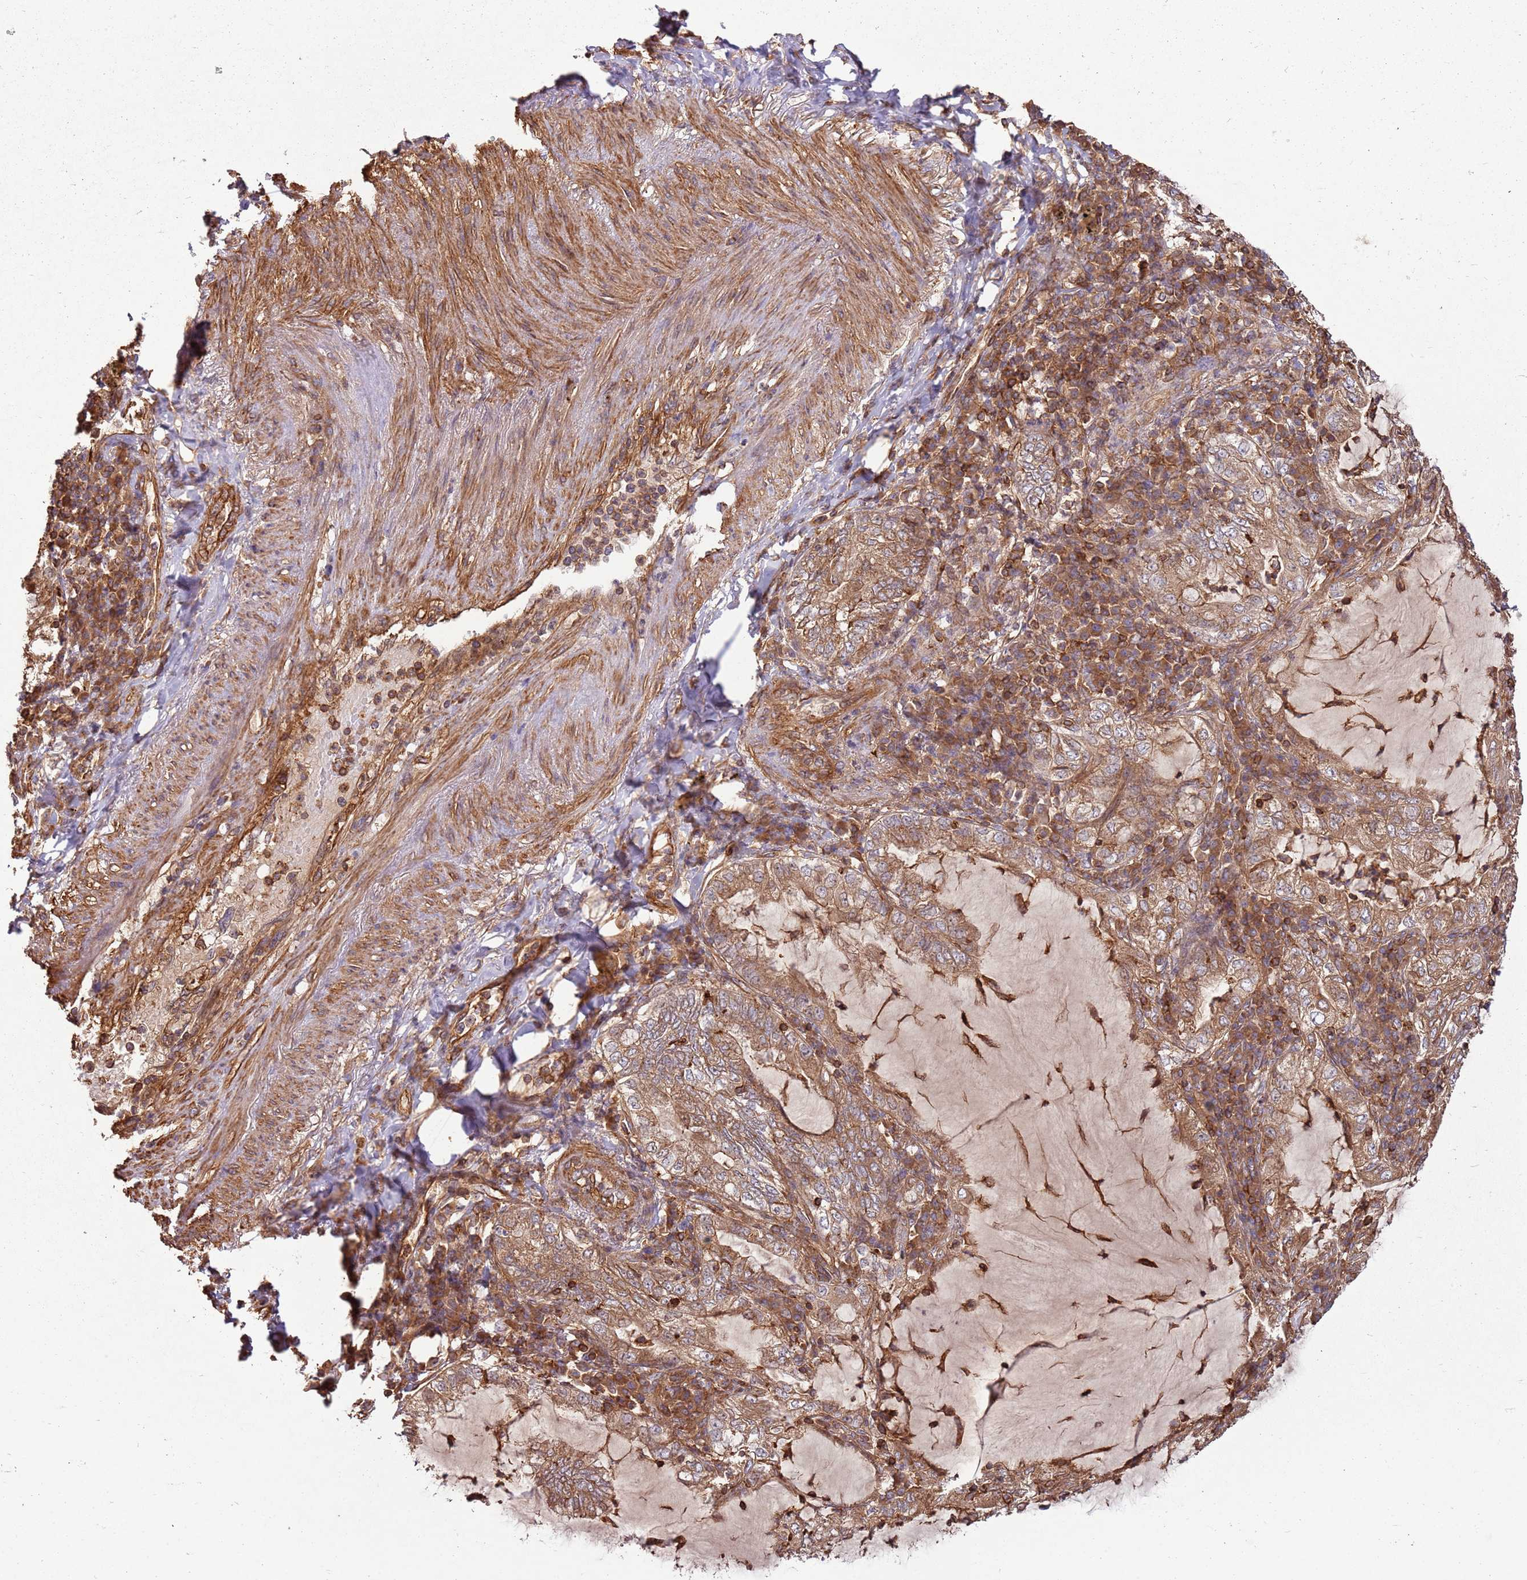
{"staining": {"intensity": "moderate", "quantity": ">75%", "location": "cytoplasmic/membranous"}, "tissue": "lung cancer", "cell_type": "Tumor cells", "image_type": "cancer", "snomed": [{"axis": "morphology", "description": "Adenocarcinoma, NOS"}, {"axis": "topography", "description": "Lung"}], "caption": "A histopathology image showing moderate cytoplasmic/membranous staining in about >75% of tumor cells in lung cancer, as visualized by brown immunohistochemical staining.", "gene": "ACVR2A", "patient": {"sex": "female", "age": 73}}